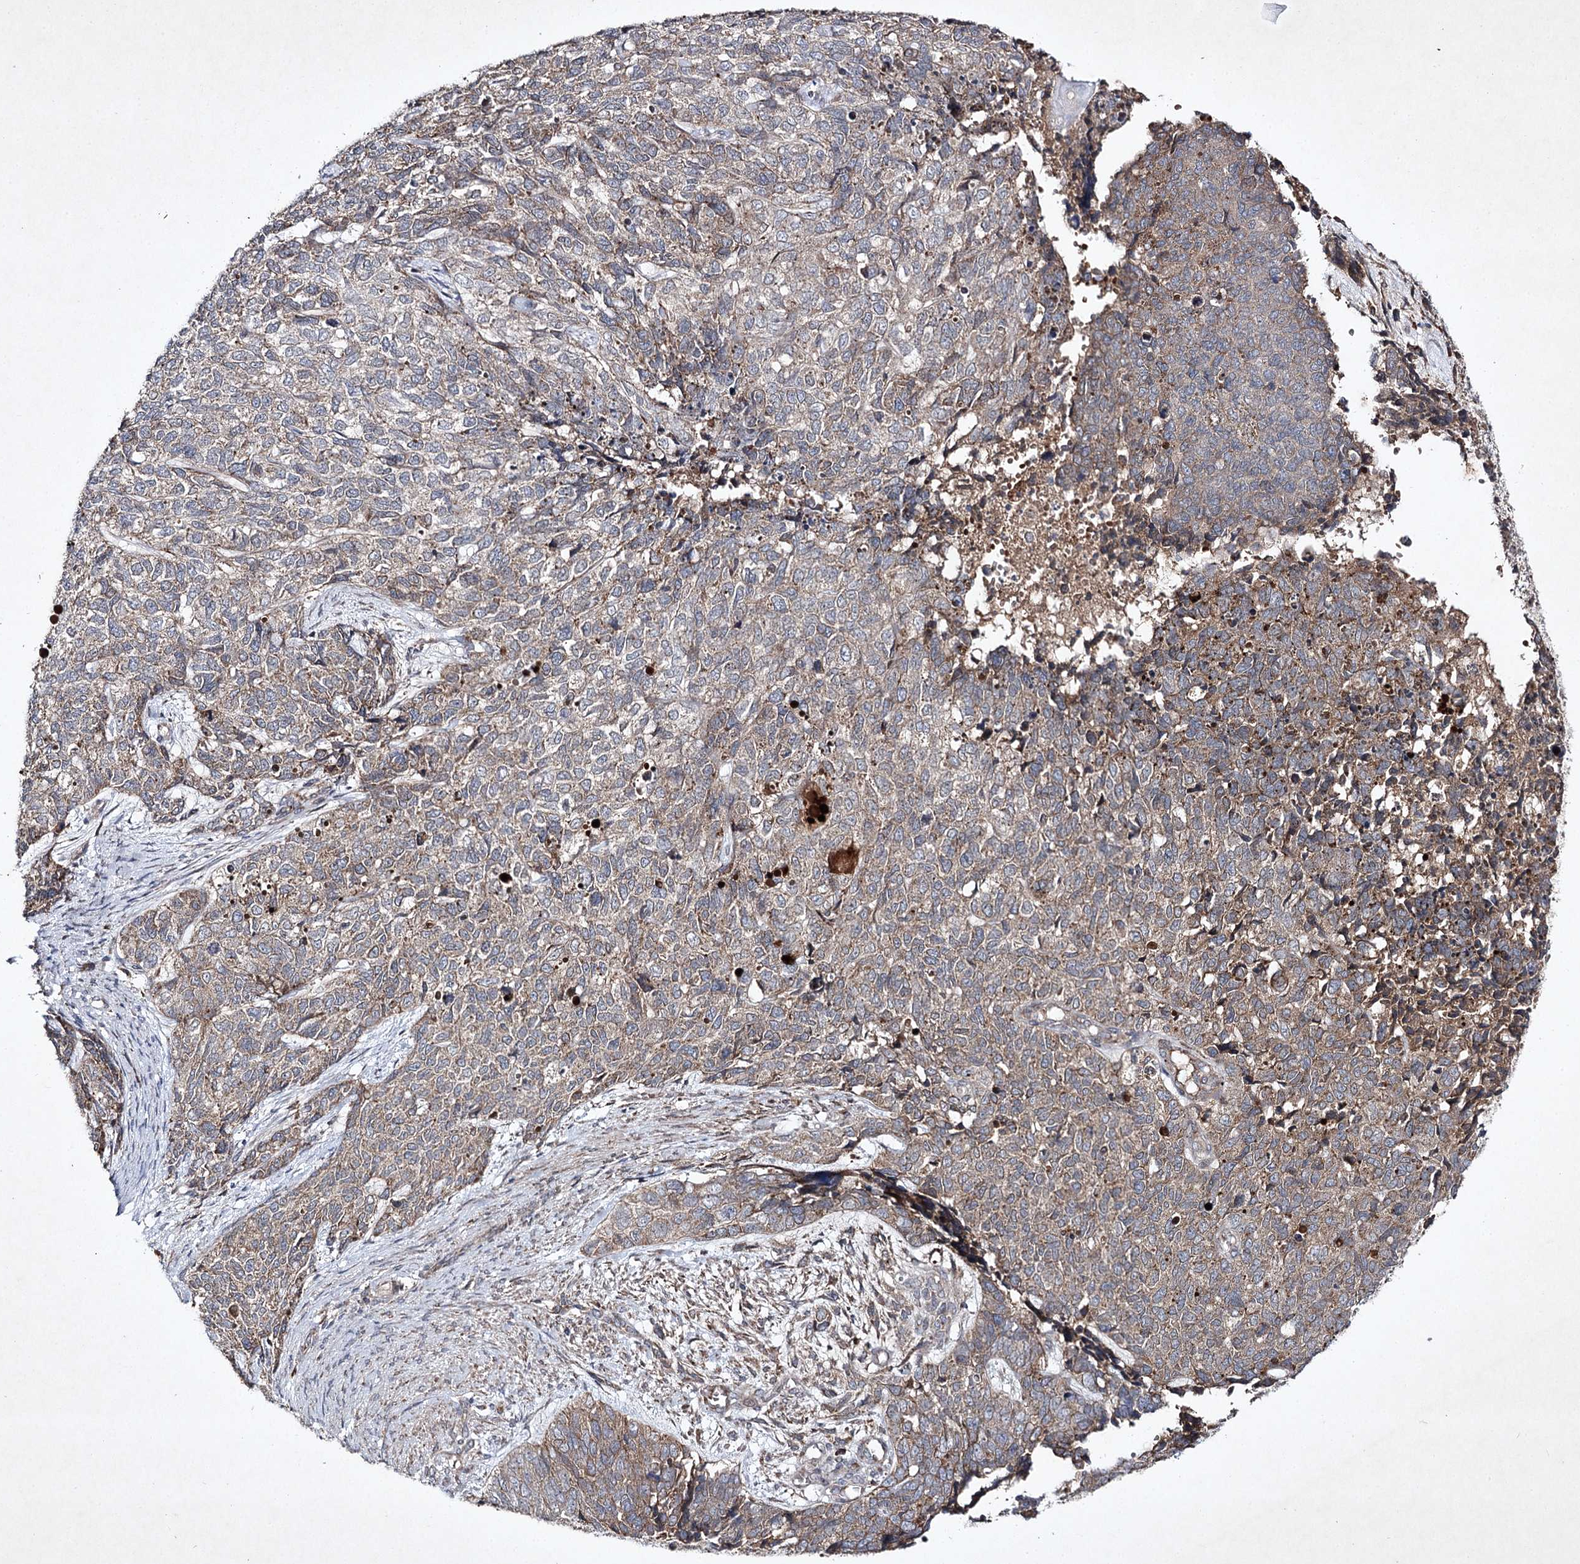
{"staining": {"intensity": "weak", "quantity": "25%-75%", "location": "cytoplasmic/membranous"}, "tissue": "cervical cancer", "cell_type": "Tumor cells", "image_type": "cancer", "snomed": [{"axis": "morphology", "description": "Squamous cell carcinoma, NOS"}, {"axis": "topography", "description": "Cervix"}], "caption": "DAB immunohistochemical staining of cervical squamous cell carcinoma exhibits weak cytoplasmic/membranous protein positivity in about 25%-75% of tumor cells.", "gene": "ALG9", "patient": {"sex": "female", "age": 63}}